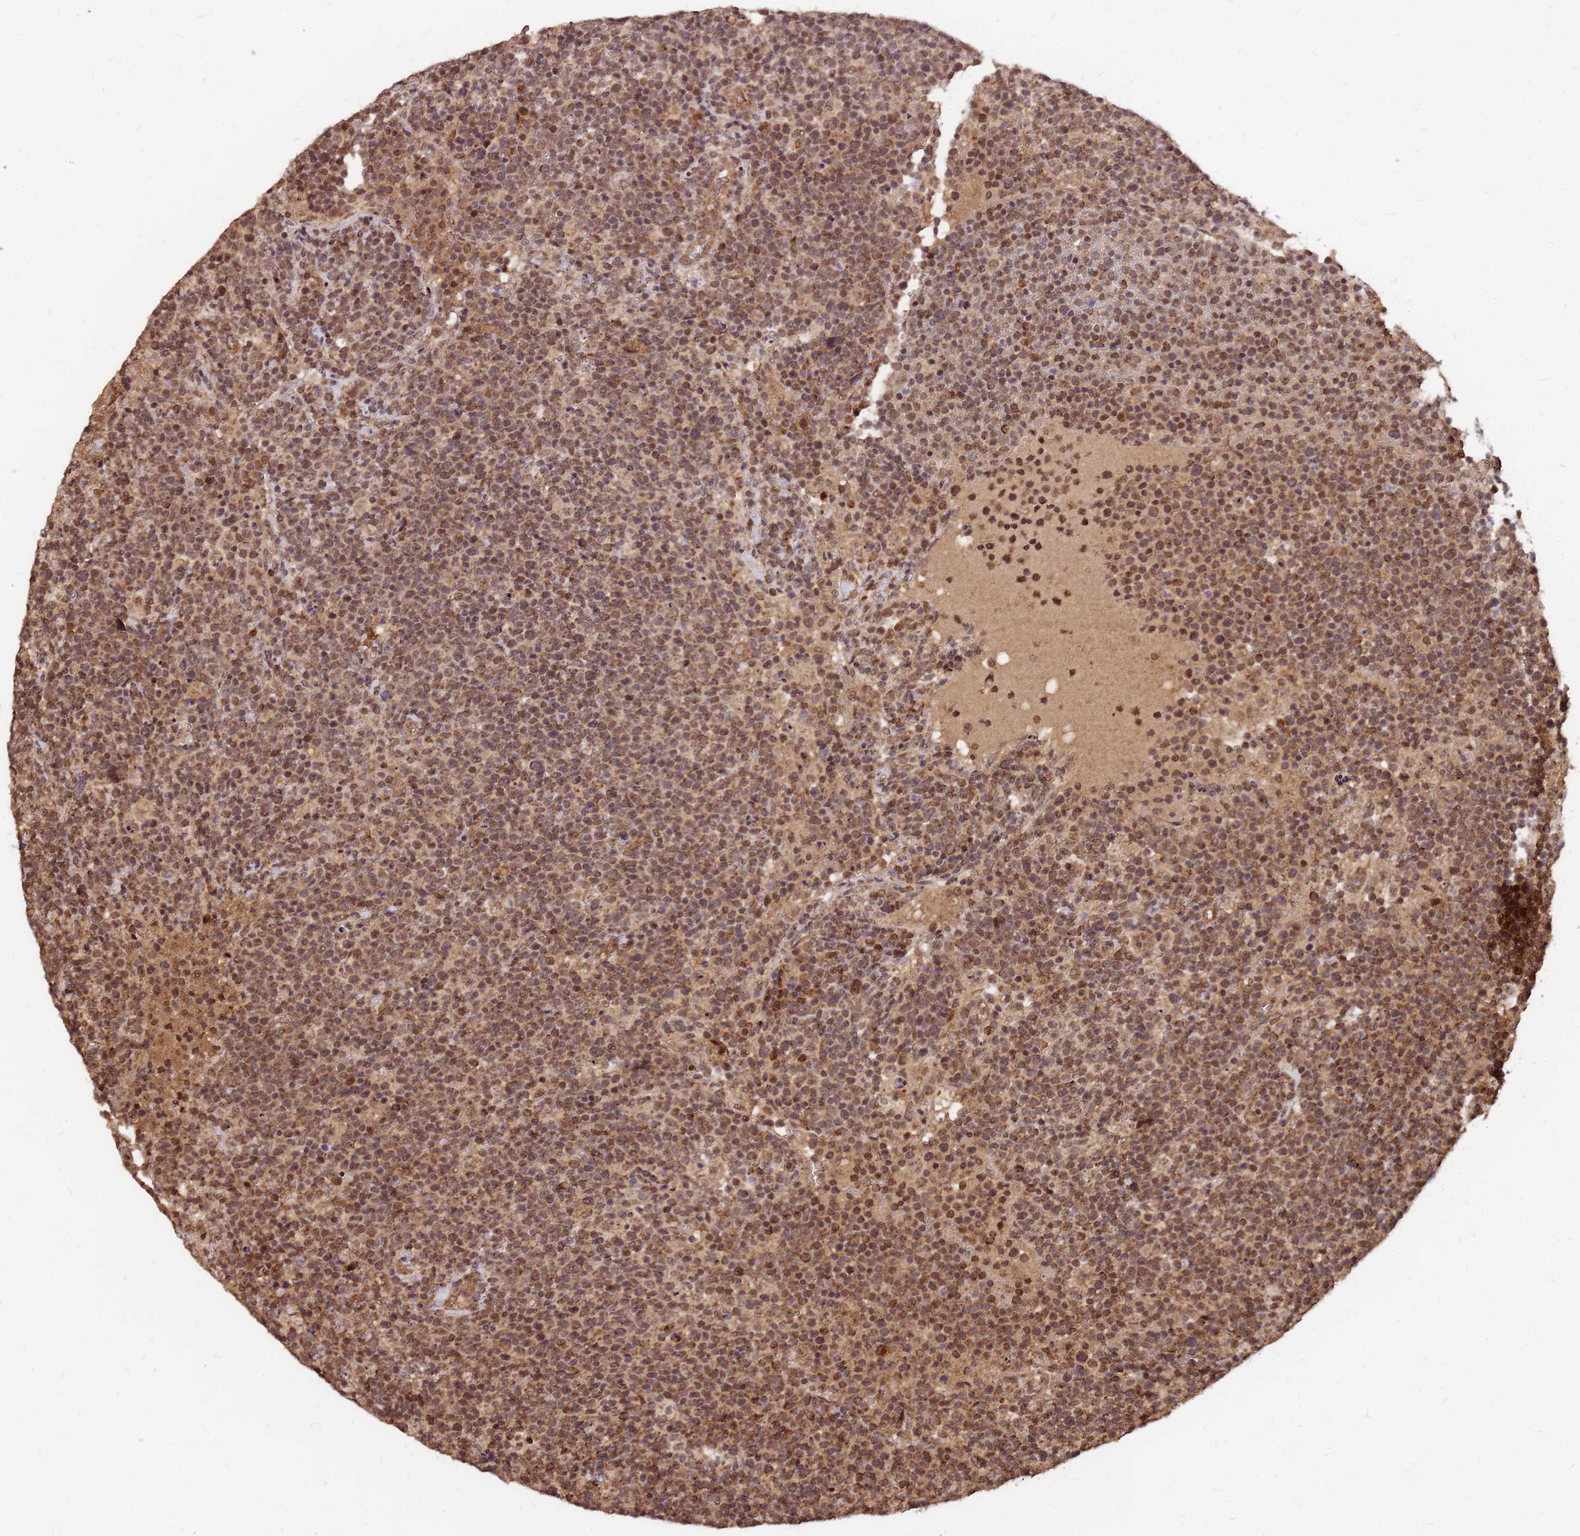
{"staining": {"intensity": "moderate", "quantity": ">75%", "location": "cytoplasmic/membranous,nuclear"}, "tissue": "lymphoma", "cell_type": "Tumor cells", "image_type": "cancer", "snomed": [{"axis": "morphology", "description": "Malignant lymphoma, non-Hodgkin's type, High grade"}, {"axis": "topography", "description": "Lymph node"}], "caption": "Malignant lymphoma, non-Hodgkin's type (high-grade) stained with DAB immunohistochemistry (IHC) displays medium levels of moderate cytoplasmic/membranous and nuclear expression in approximately >75% of tumor cells.", "gene": "GPATCH8", "patient": {"sex": "male", "age": 61}}